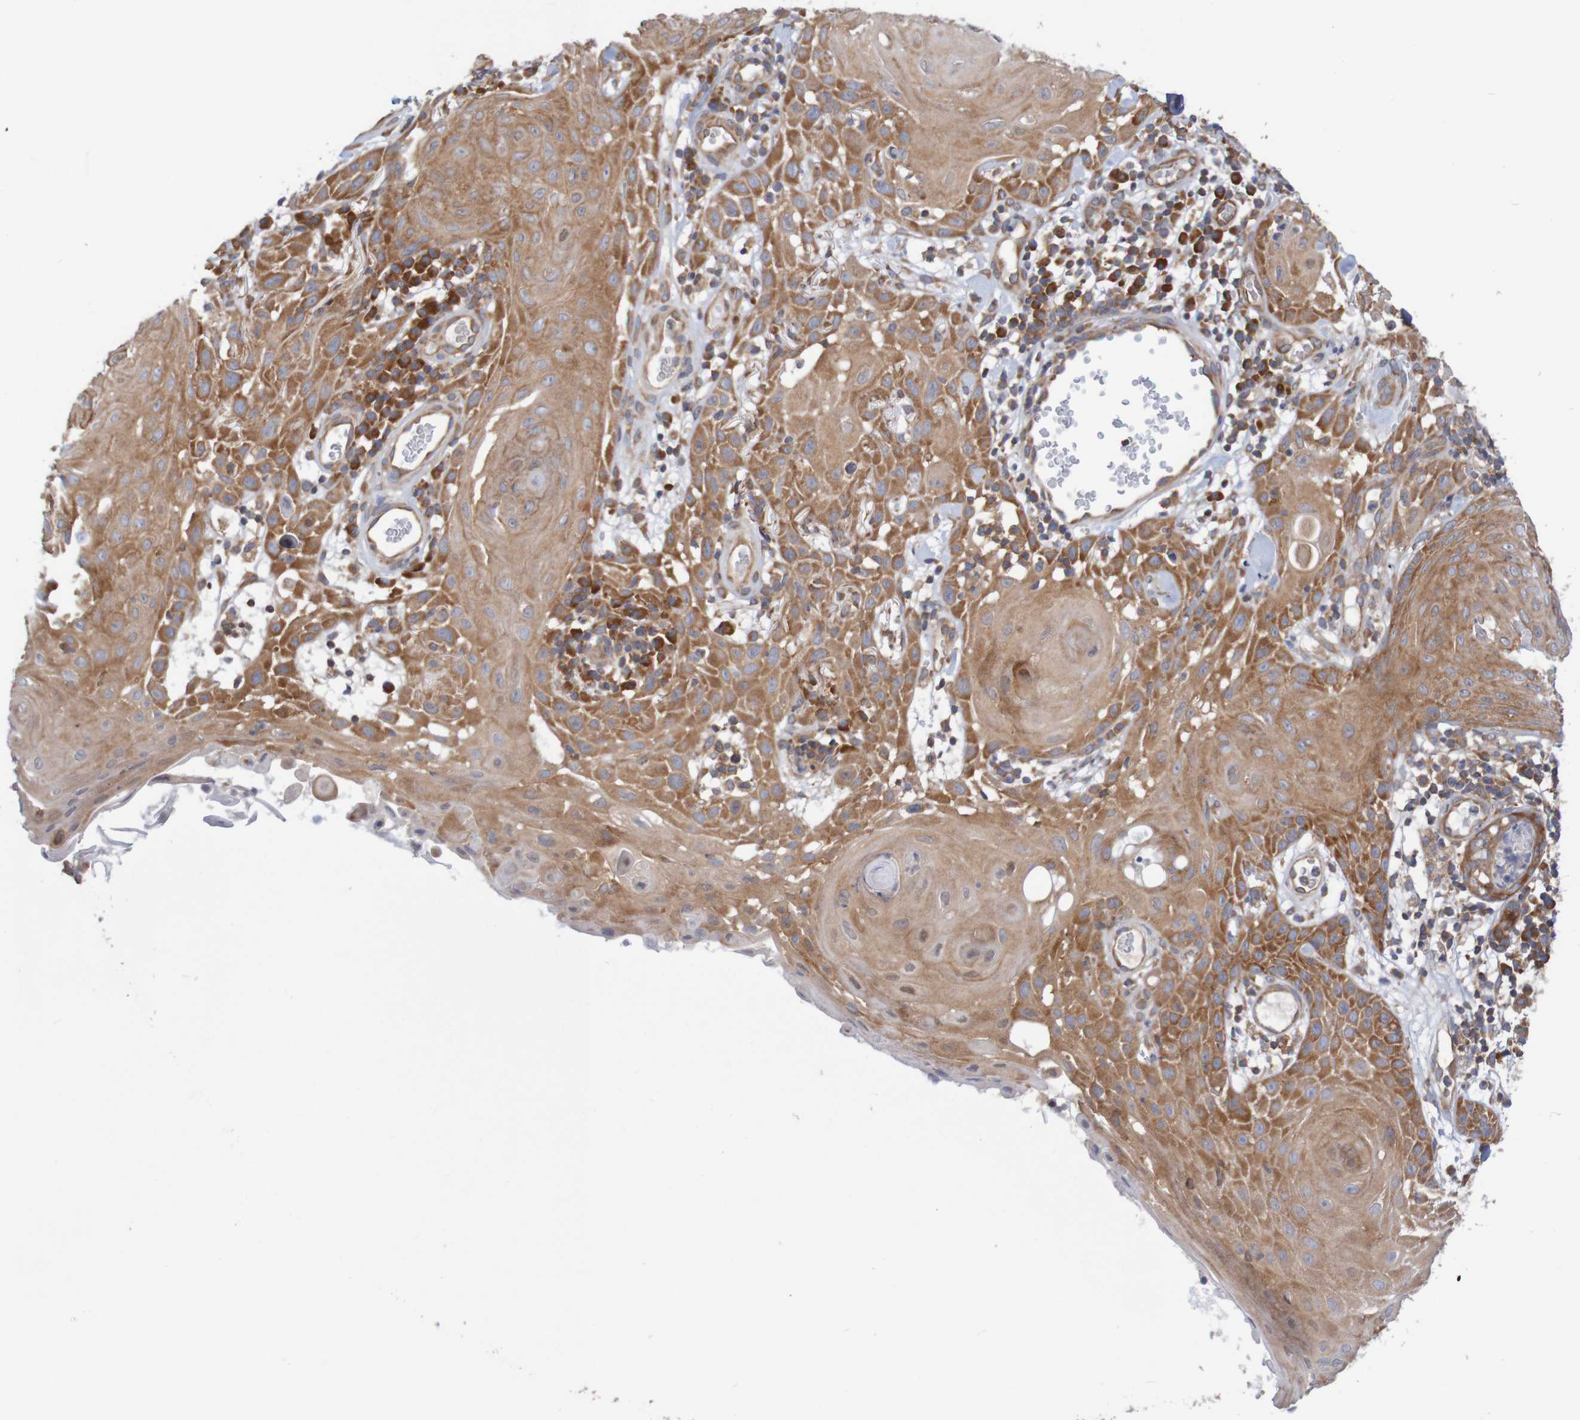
{"staining": {"intensity": "moderate", "quantity": ">75%", "location": "cytoplasmic/membranous"}, "tissue": "skin cancer", "cell_type": "Tumor cells", "image_type": "cancer", "snomed": [{"axis": "morphology", "description": "Squamous cell carcinoma, NOS"}, {"axis": "topography", "description": "Skin"}], "caption": "Immunohistochemical staining of skin cancer (squamous cell carcinoma) displays moderate cytoplasmic/membranous protein staining in about >75% of tumor cells.", "gene": "LRRC47", "patient": {"sex": "male", "age": 24}}